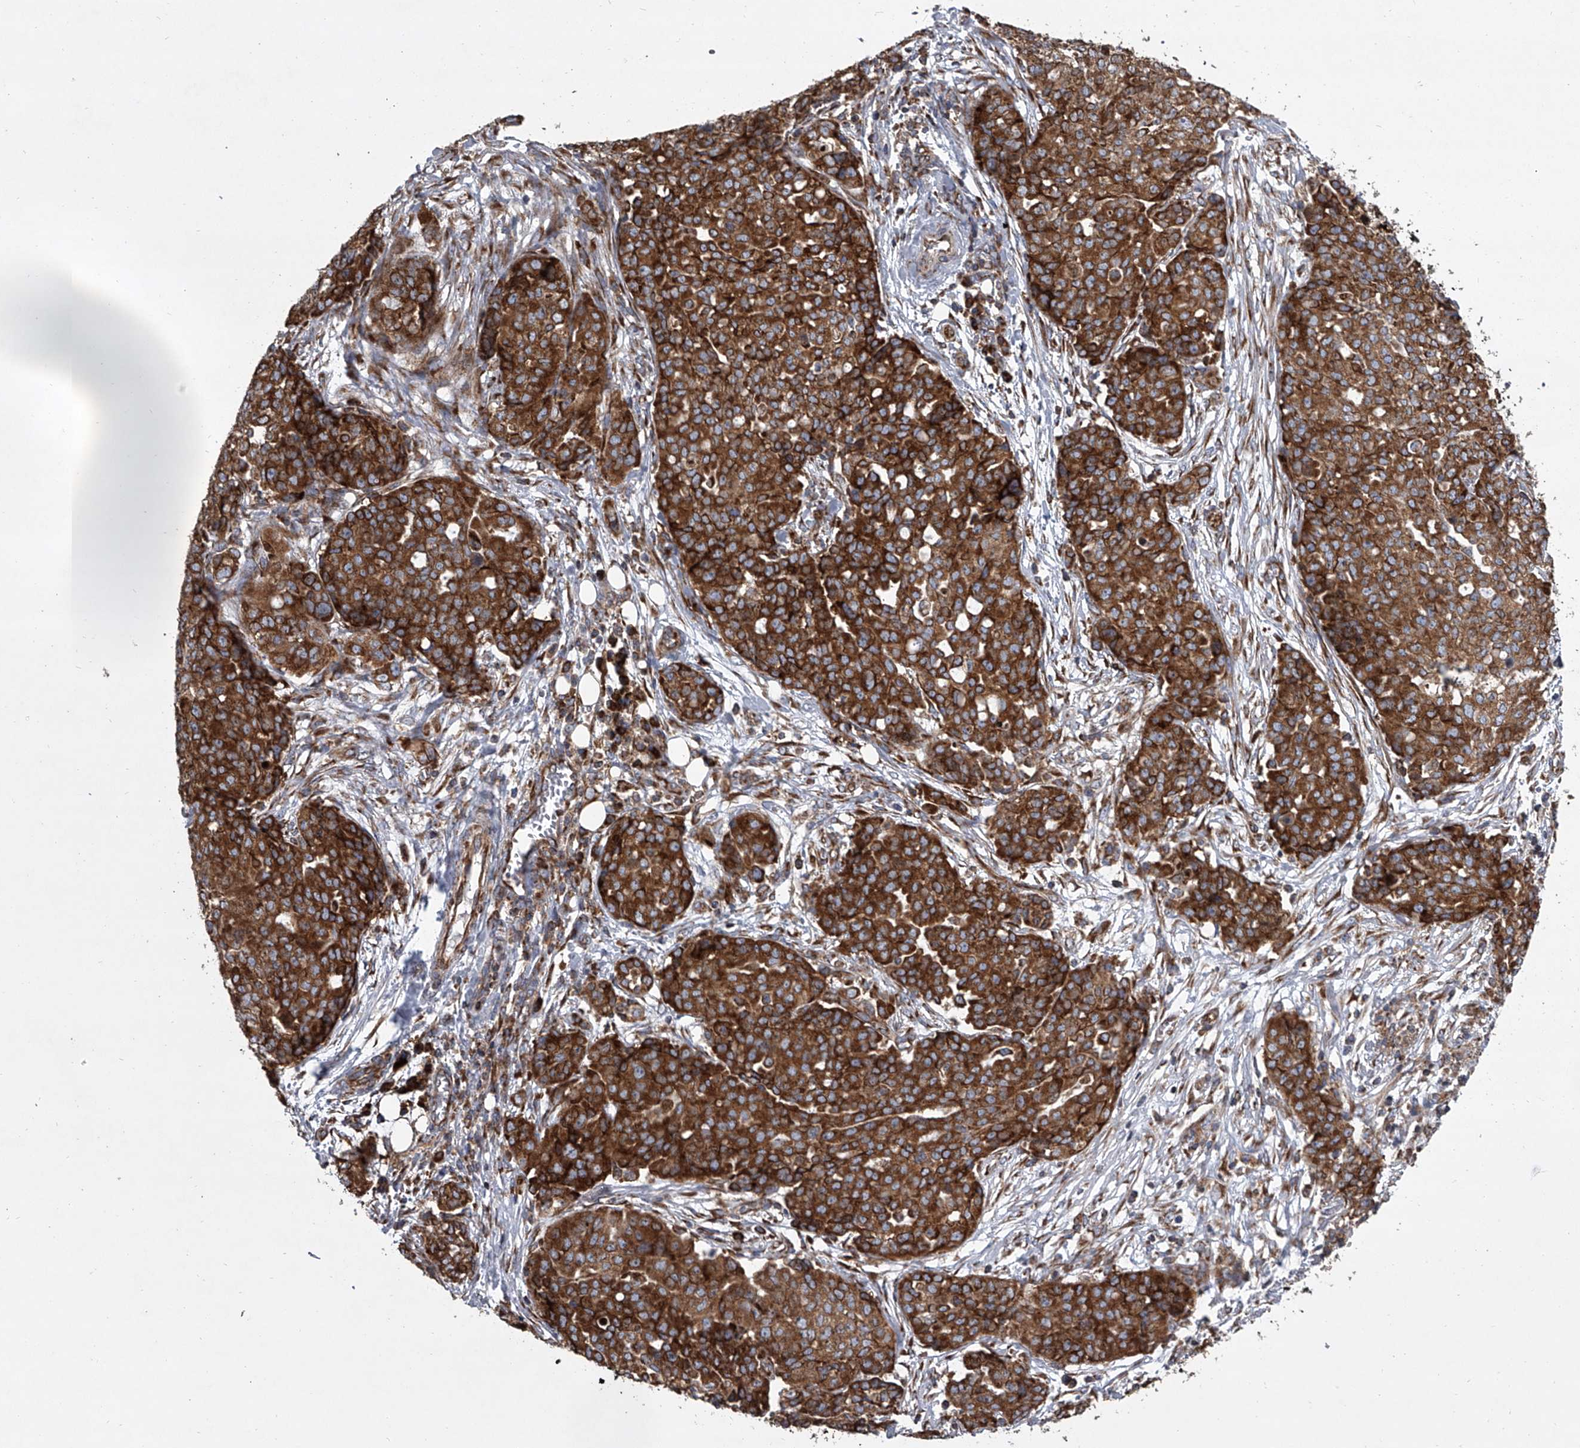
{"staining": {"intensity": "strong", "quantity": ">75%", "location": "cytoplasmic/membranous"}, "tissue": "ovarian cancer", "cell_type": "Tumor cells", "image_type": "cancer", "snomed": [{"axis": "morphology", "description": "Cystadenocarcinoma, serous, NOS"}, {"axis": "topography", "description": "Soft tissue"}, {"axis": "topography", "description": "Ovary"}], "caption": "Ovarian cancer (serous cystadenocarcinoma) stained for a protein (brown) reveals strong cytoplasmic/membranous positive staining in approximately >75% of tumor cells.", "gene": "ZC3H15", "patient": {"sex": "female", "age": 57}}